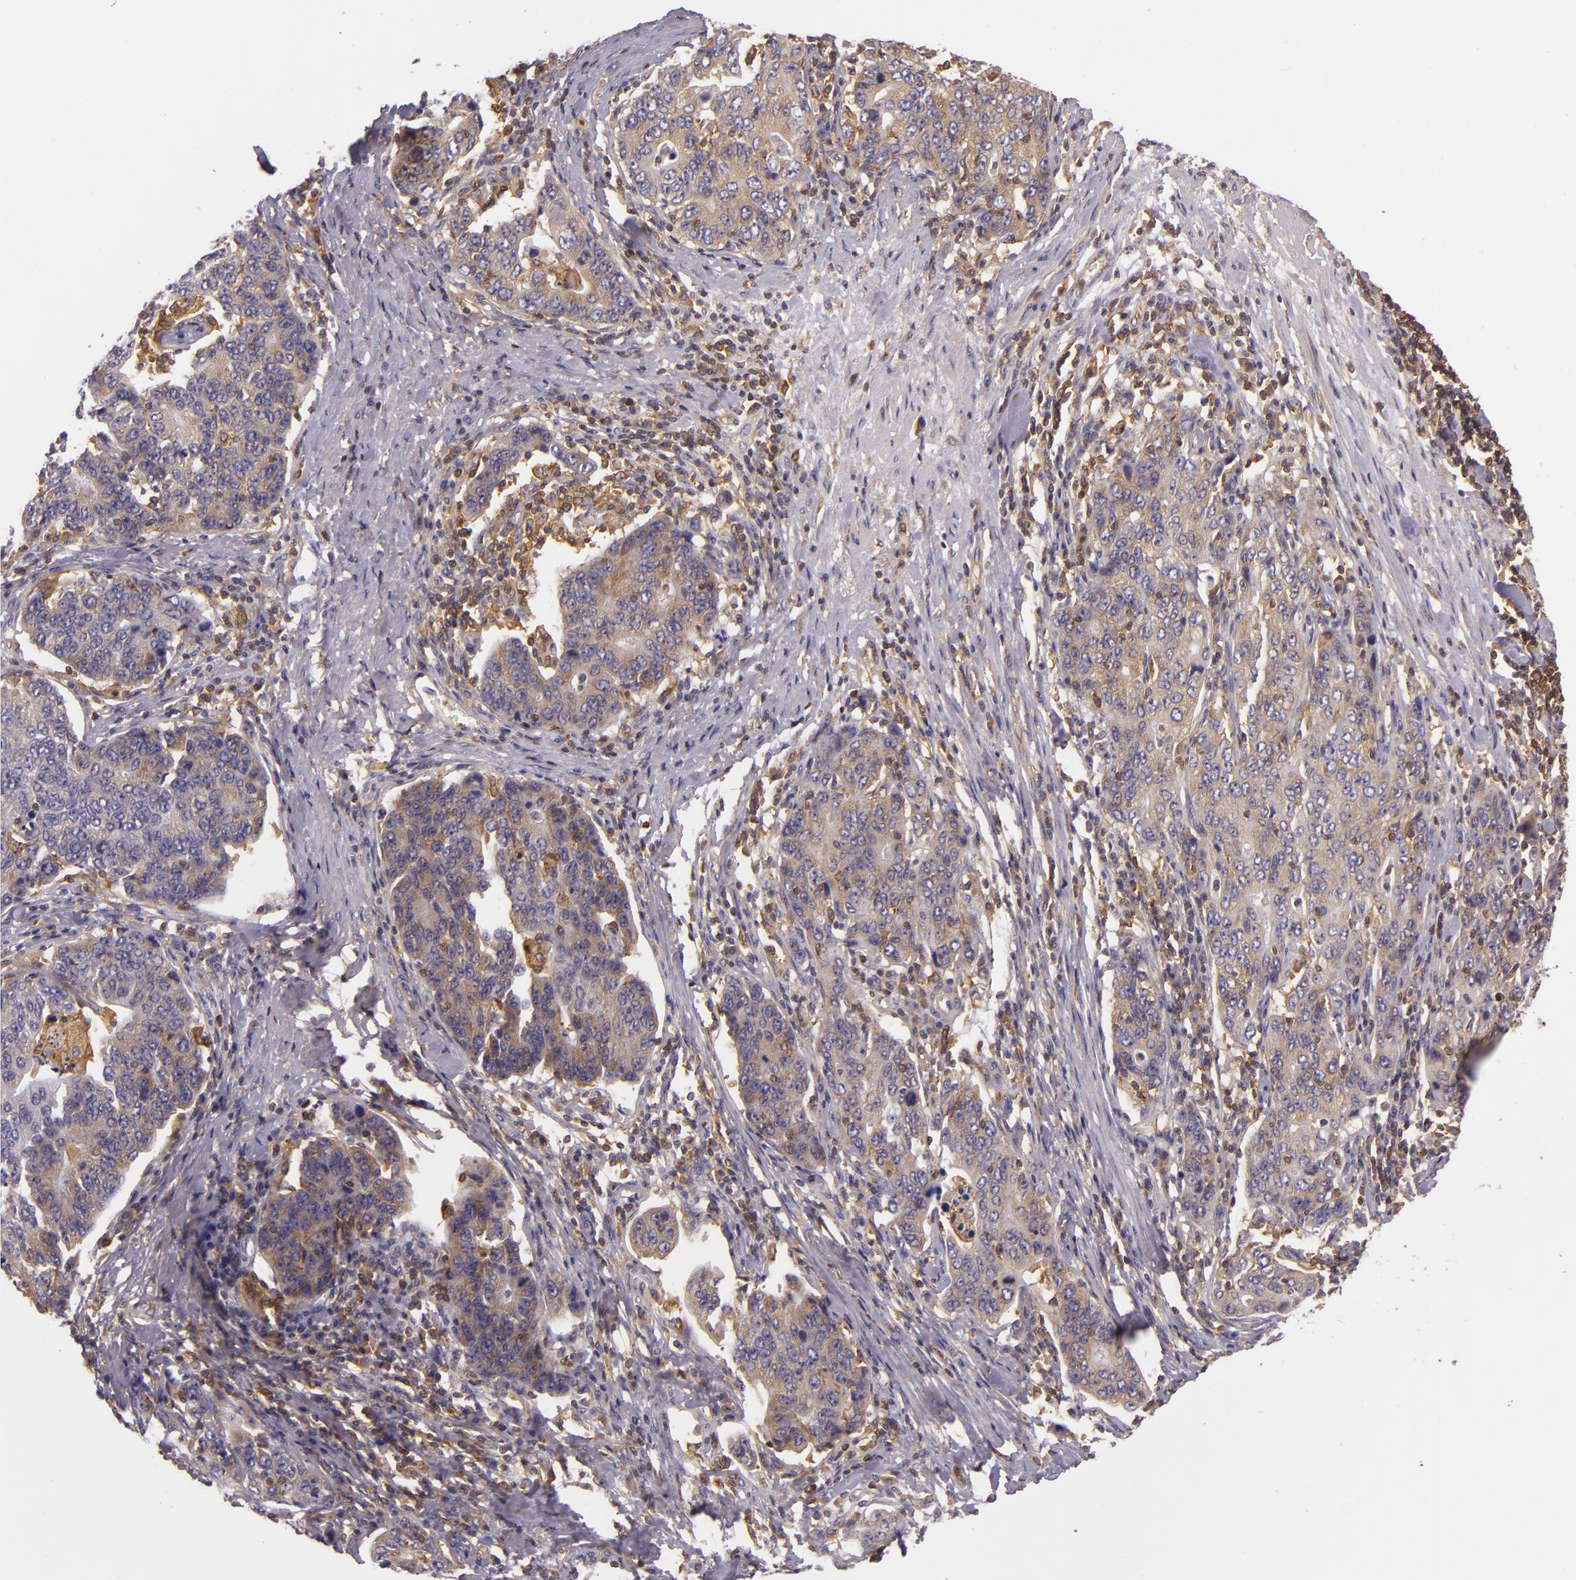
{"staining": {"intensity": "weak", "quantity": "25%-75%", "location": "cytoplasmic/membranous"}, "tissue": "stomach cancer", "cell_type": "Tumor cells", "image_type": "cancer", "snomed": [{"axis": "morphology", "description": "Adenocarcinoma, NOS"}, {"axis": "topography", "description": "Esophagus"}, {"axis": "topography", "description": "Stomach"}], "caption": "Brown immunohistochemical staining in adenocarcinoma (stomach) reveals weak cytoplasmic/membranous staining in approximately 25%-75% of tumor cells. The protein of interest is shown in brown color, while the nuclei are stained blue.", "gene": "TLN1", "patient": {"sex": "male", "age": 74}}